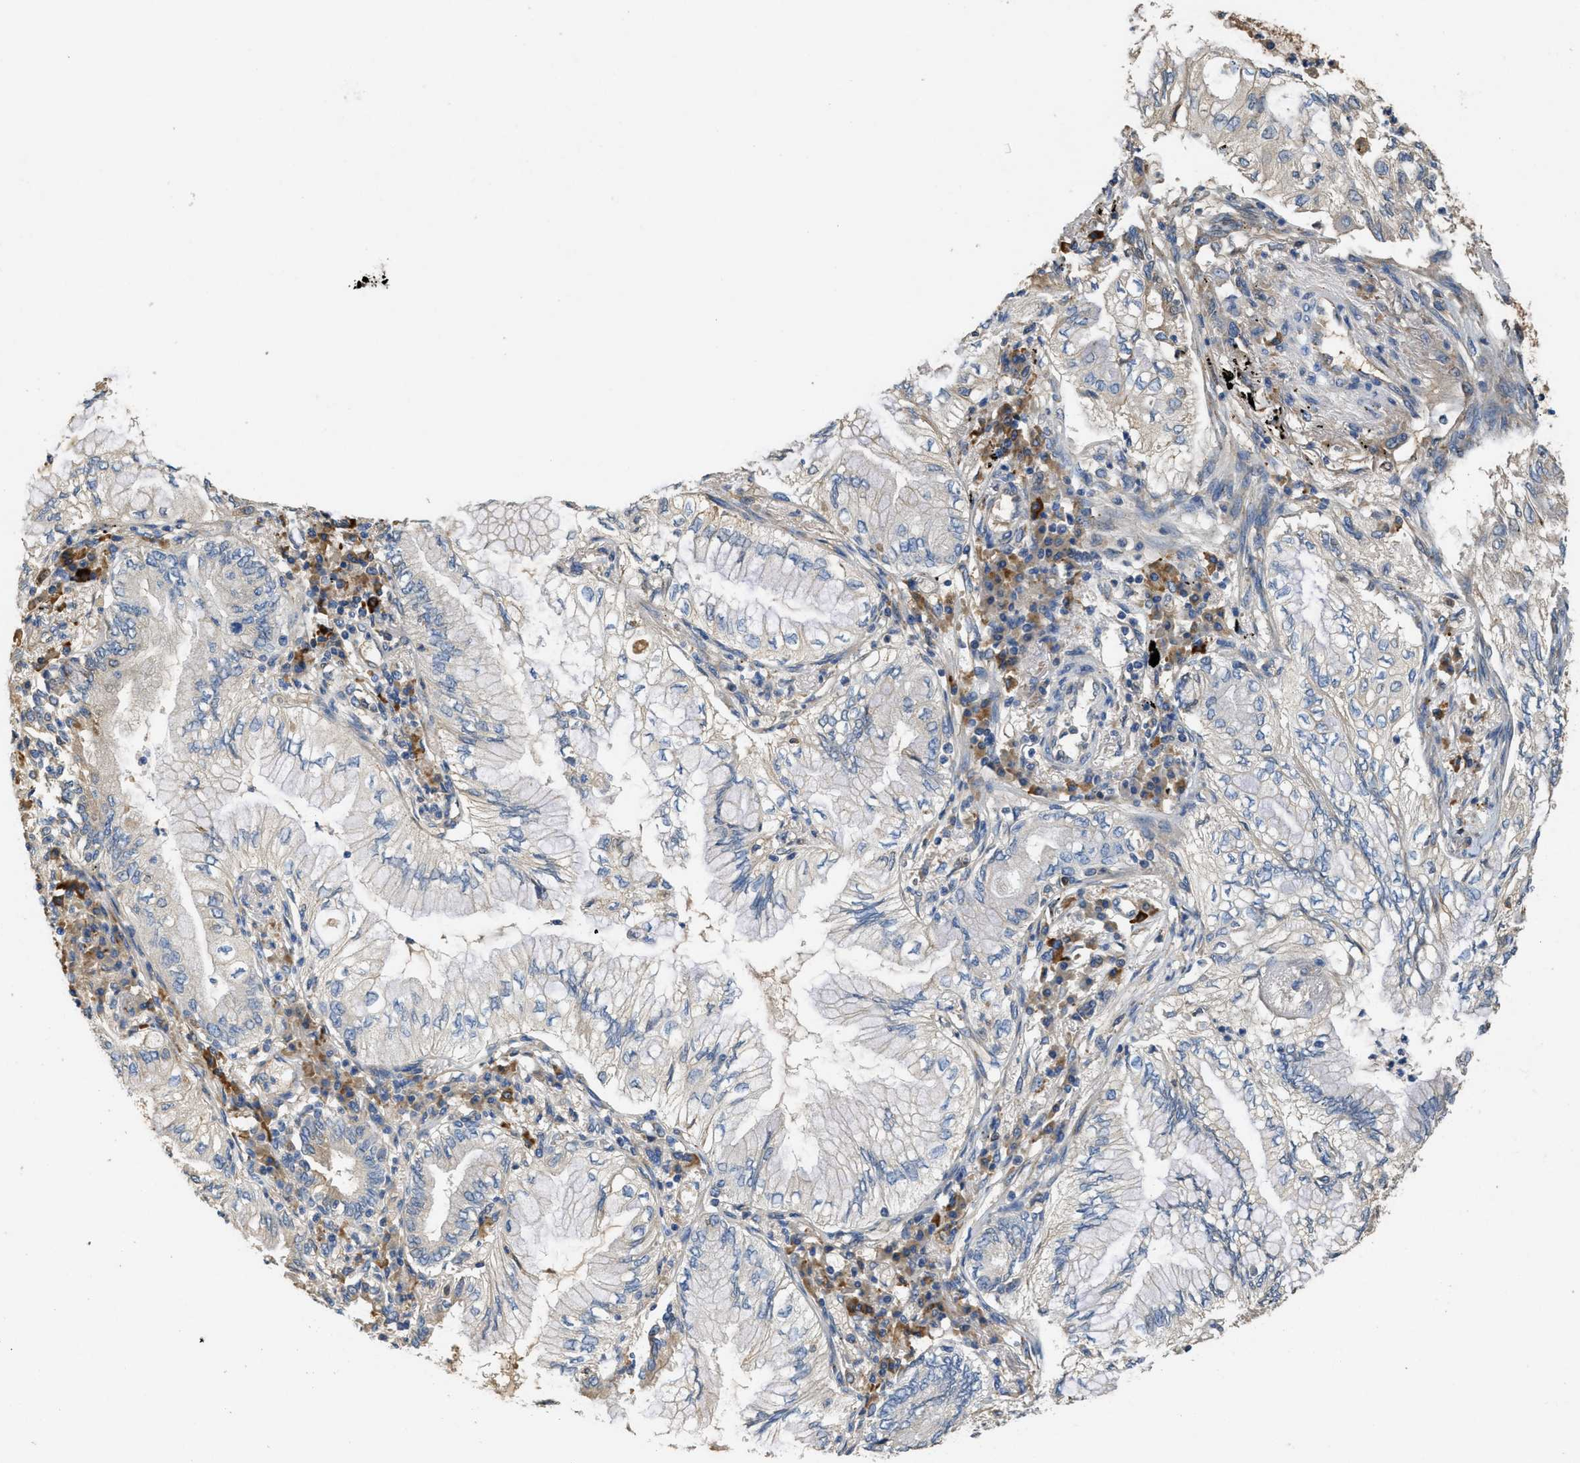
{"staining": {"intensity": "negative", "quantity": "none", "location": "none"}, "tissue": "lung cancer", "cell_type": "Tumor cells", "image_type": "cancer", "snomed": [{"axis": "morphology", "description": "Normal tissue, NOS"}, {"axis": "morphology", "description": "Adenocarcinoma, NOS"}, {"axis": "topography", "description": "Bronchus"}, {"axis": "topography", "description": "Lung"}], "caption": "Immunohistochemistry micrograph of neoplastic tissue: human lung adenocarcinoma stained with DAB shows no significant protein positivity in tumor cells.", "gene": "RIPK2", "patient": {"sex": "female", "age": 70}}